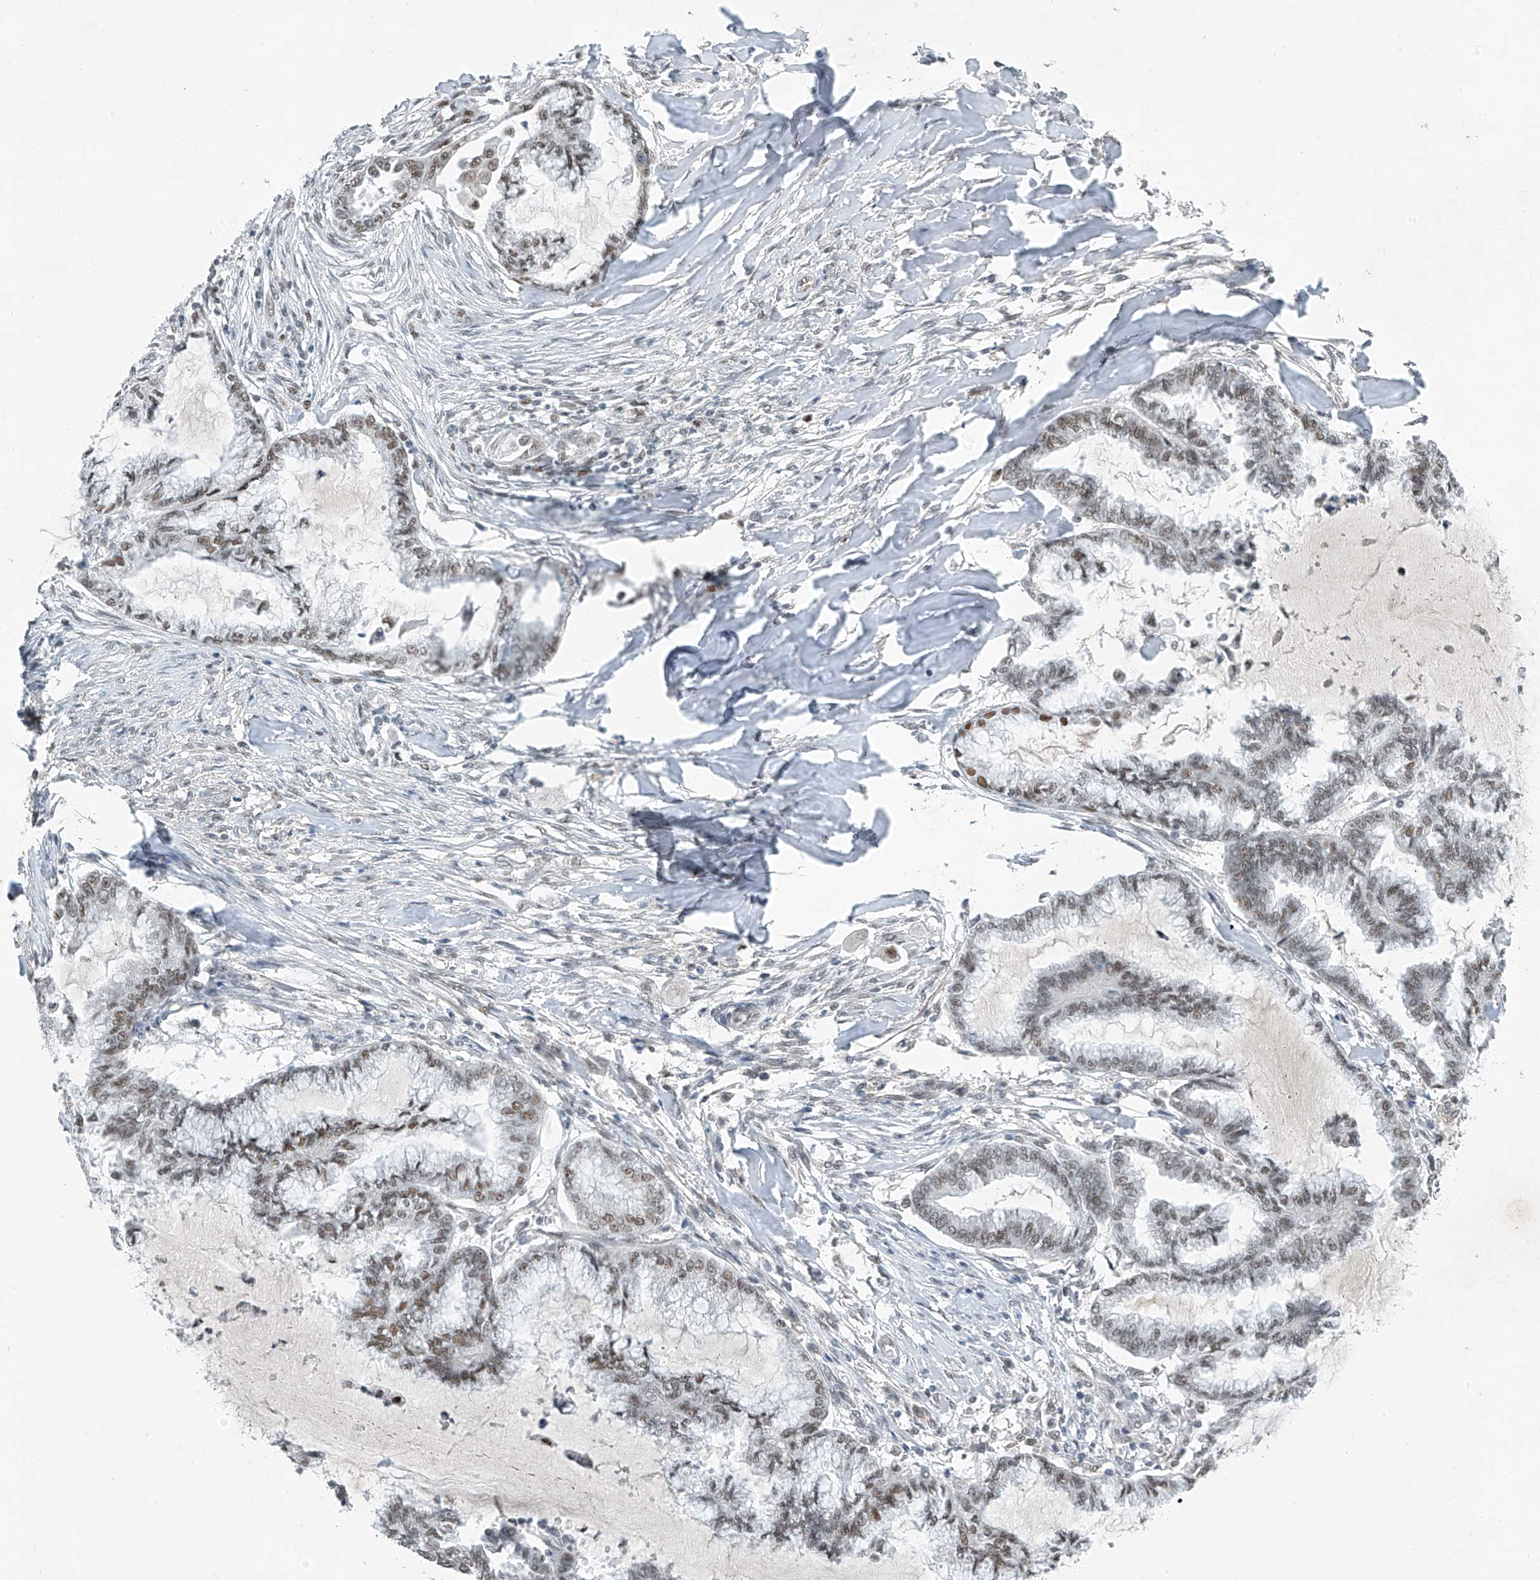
{"staining": {"intensity": "weak", "quantity": ">75%", "location": "nuclear"}, "tissue": "endometrial cancer", "cell_type": "Tumor cells", "image_type": "cancer", "snomed": [{"axis": "morphology", "description": "Adenocarcinoma, NOS"}, {"axis": "topography", "description": "Endometrium"}], "caption": "This histopathology image demonstrates immunohistochemistry staining of endometrial adenocarcinoma, with low weak nuclear positivity in approximately >75% of tumor cells.", "gene": "TAF8", "patient": {"sex": "female", "age": 86}}